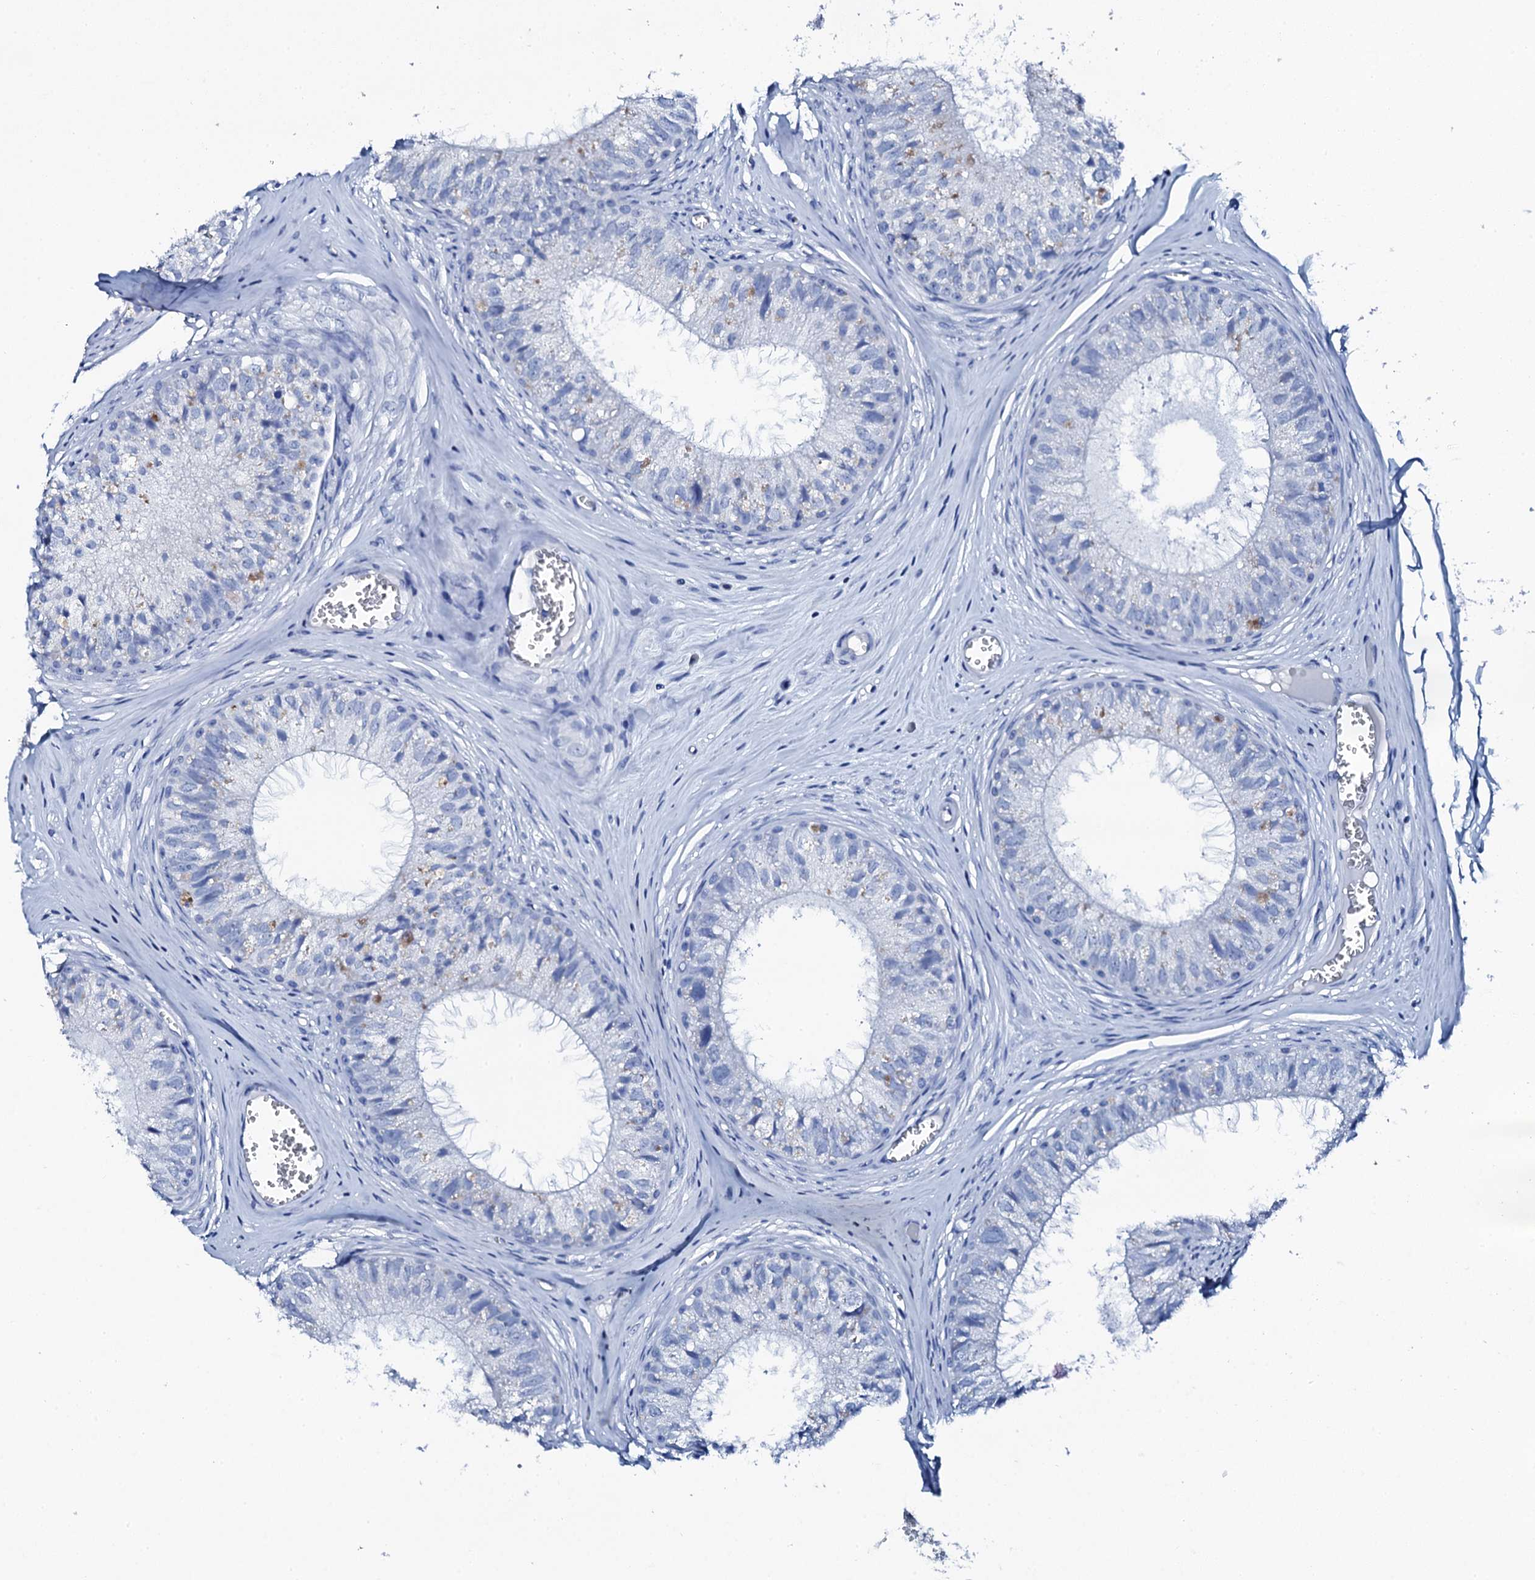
{"staining": {"intensity": "weak", "quantity": "<25%", "location": "cytoplasmic/membranous"}, "tissue": "epididymis", "cell_type": "Glandular cells", "image_type": "normal", "snomed": [{"axis": "morphology", "description": "Normal tissue, NOS"}, {"axis": "topography", "description": "Epididymis"}], "caption": "The immunohistochemistry image has no significant staining in glandular cells of epididymis.", "gene": "PTH", "patient": {"sex": "male", "age": 36}}